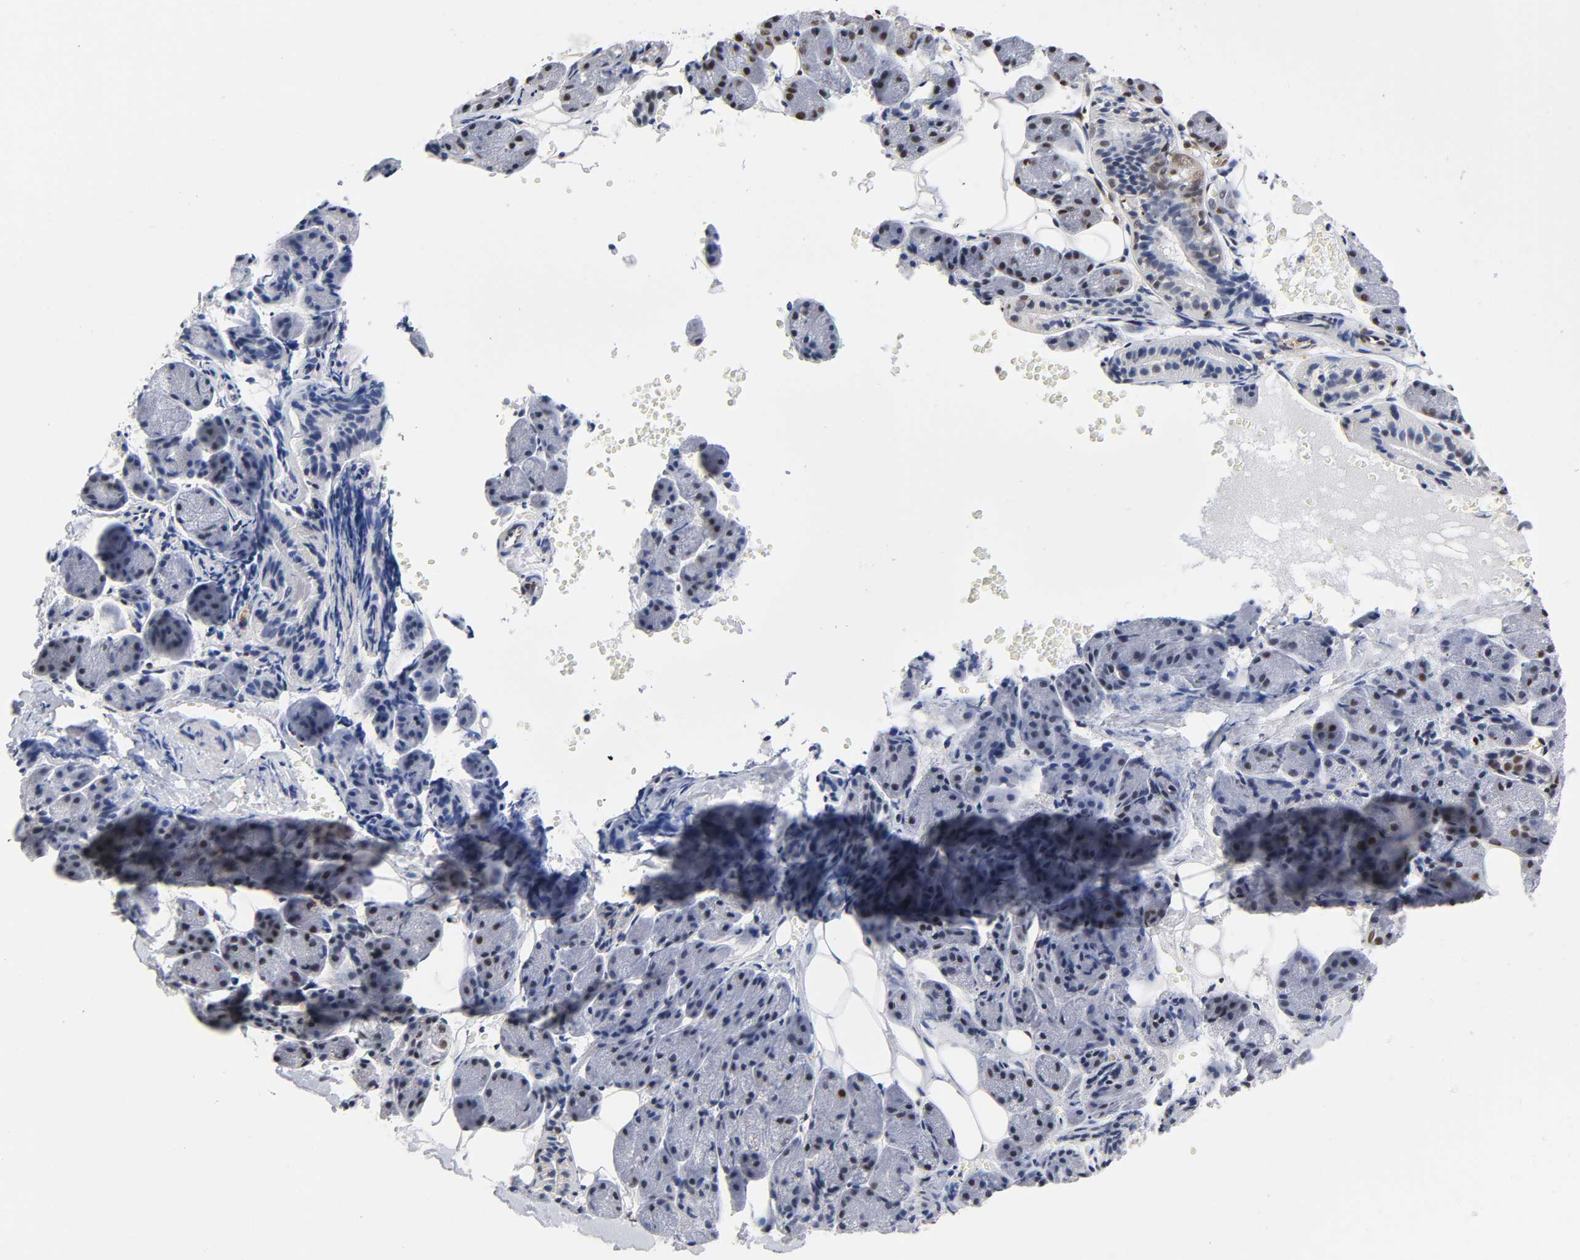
{"staining": {"intensity": "strong", "quantity": "25%-75%", "location": "nuclear"}, "tissue": "salivary gland", "cell_type": "Glandular cells", "image_type": "normal", "snomed": [{"axis": "morphology", "description": "Normal tissue, NOS"}, {"axis": "morphology", "description": "Adenoma, NOS"}, {"axis": "topography", "description": "Salivary gland"}], "caption": "A high-resolution image shows immunohistochemistry (IHC) staining of normal salivary gland, which reveals strong nuclear positivity in about 25%-75% of glandular cells. The staining was performed using DAB (3,3'-diaminobenzidine), with brown indicating positive protein expression. Nuclei are stained blue with hematoxylin.", "gene": "NR3C1", "patient": {"sex": "female", "age": 32}}